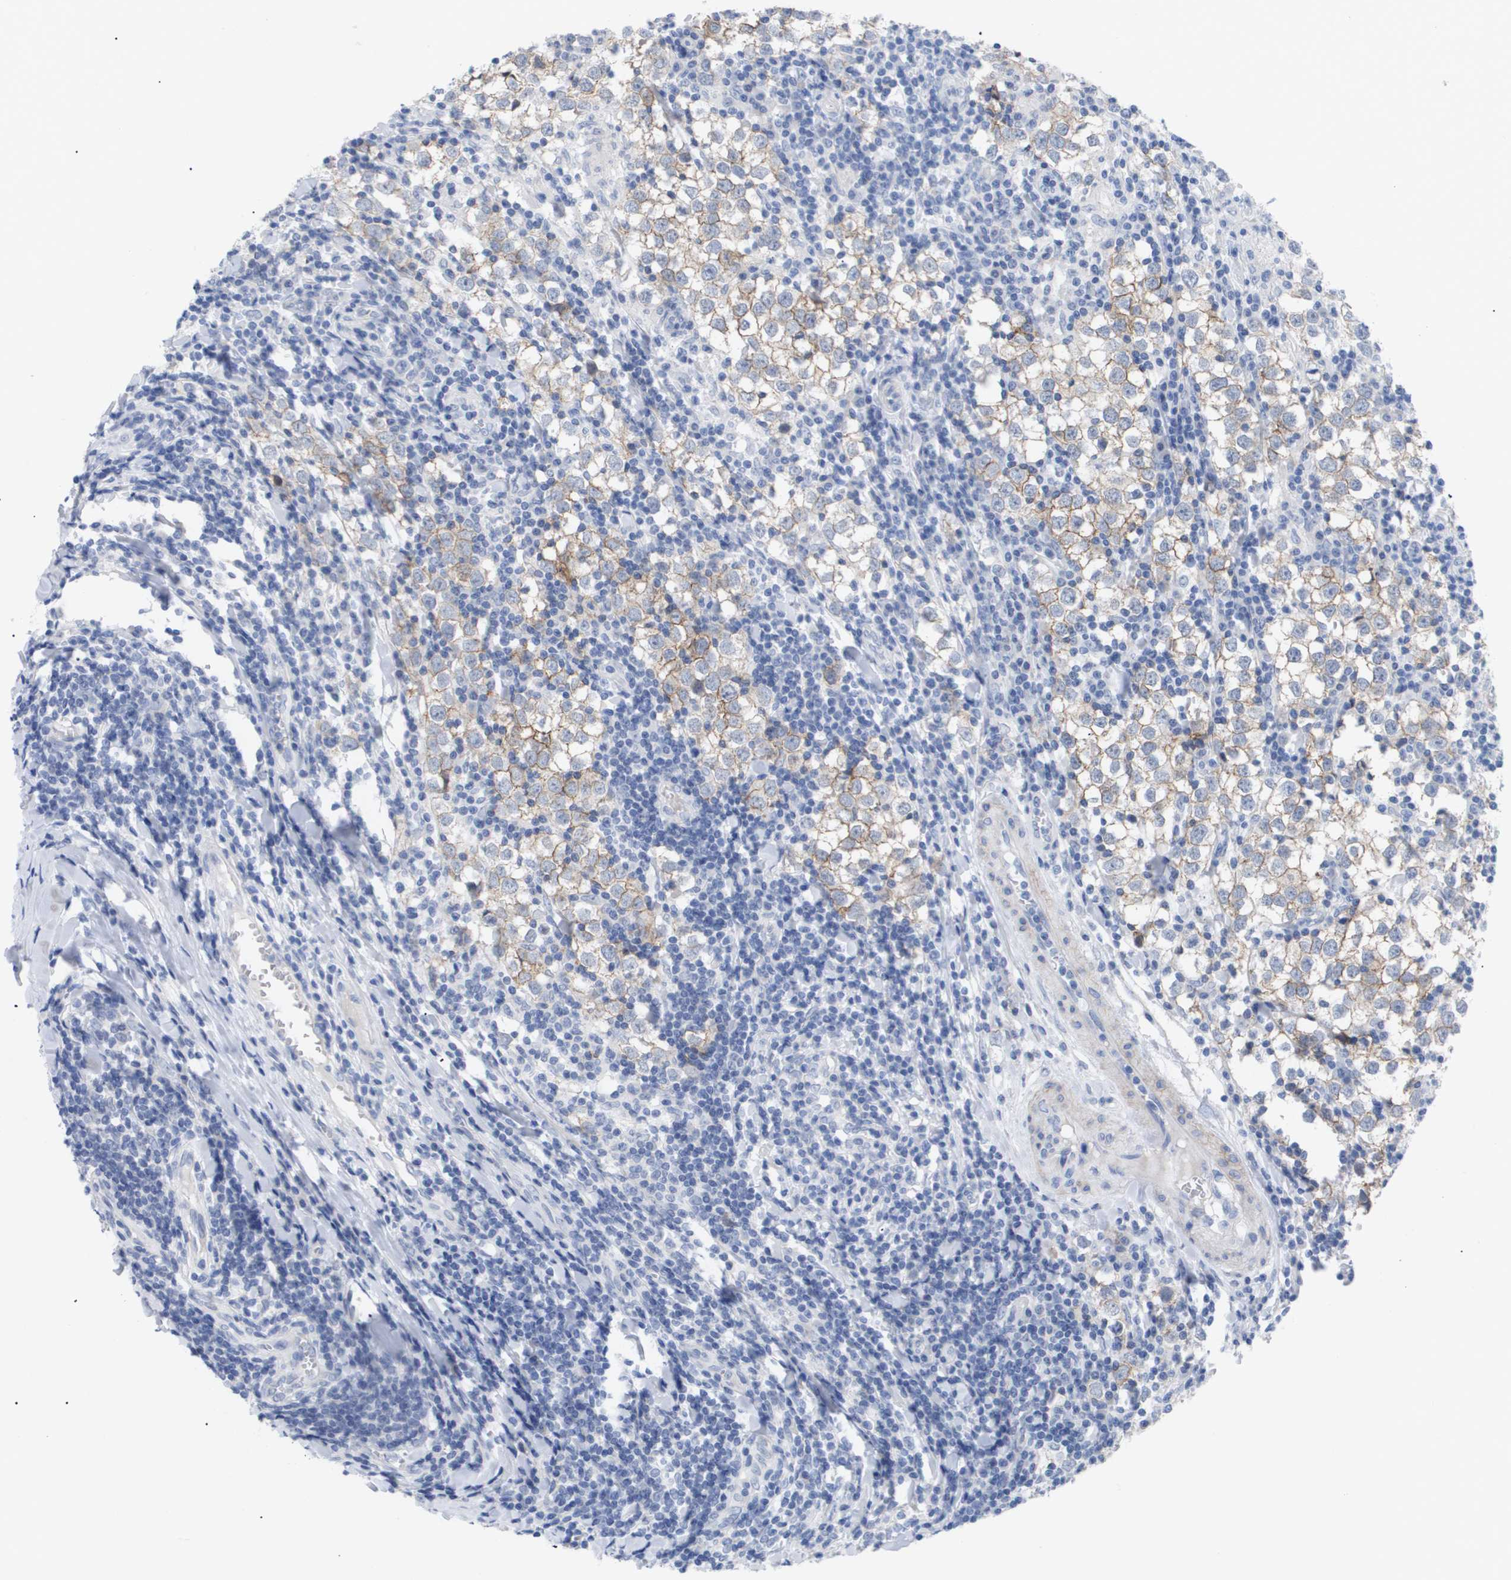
{"staining": {"intensity": "weak", "quantity": ">75%", "location": "cytoplasmic/membranous"}, "tissue": "testis cancer", "cell_type": "Tumor cells", "image_type": "cancer", "snomed": [{"axis": "morphology", "description": "Seminoma, NOS"}, {"axis": "morphology", "description": "Carcinoma, Embryonal, NOS"}, {"axis": "topography", "description": "Testis"}], "caption": "Protein expression analysis of embryonal carcinoma (testis) displays weak cytoplasmic/membranous staining in approximately >75% of tumor cells. The staining was performed using DAB (3,3'-diaminobenzidine) to visualize the protein expression in brown, while the nuclei were stained in blue with hematoxylin (Magnification: 20x).", "gene": "CAV3", "patient": {"sex": "male", "age": 36}}